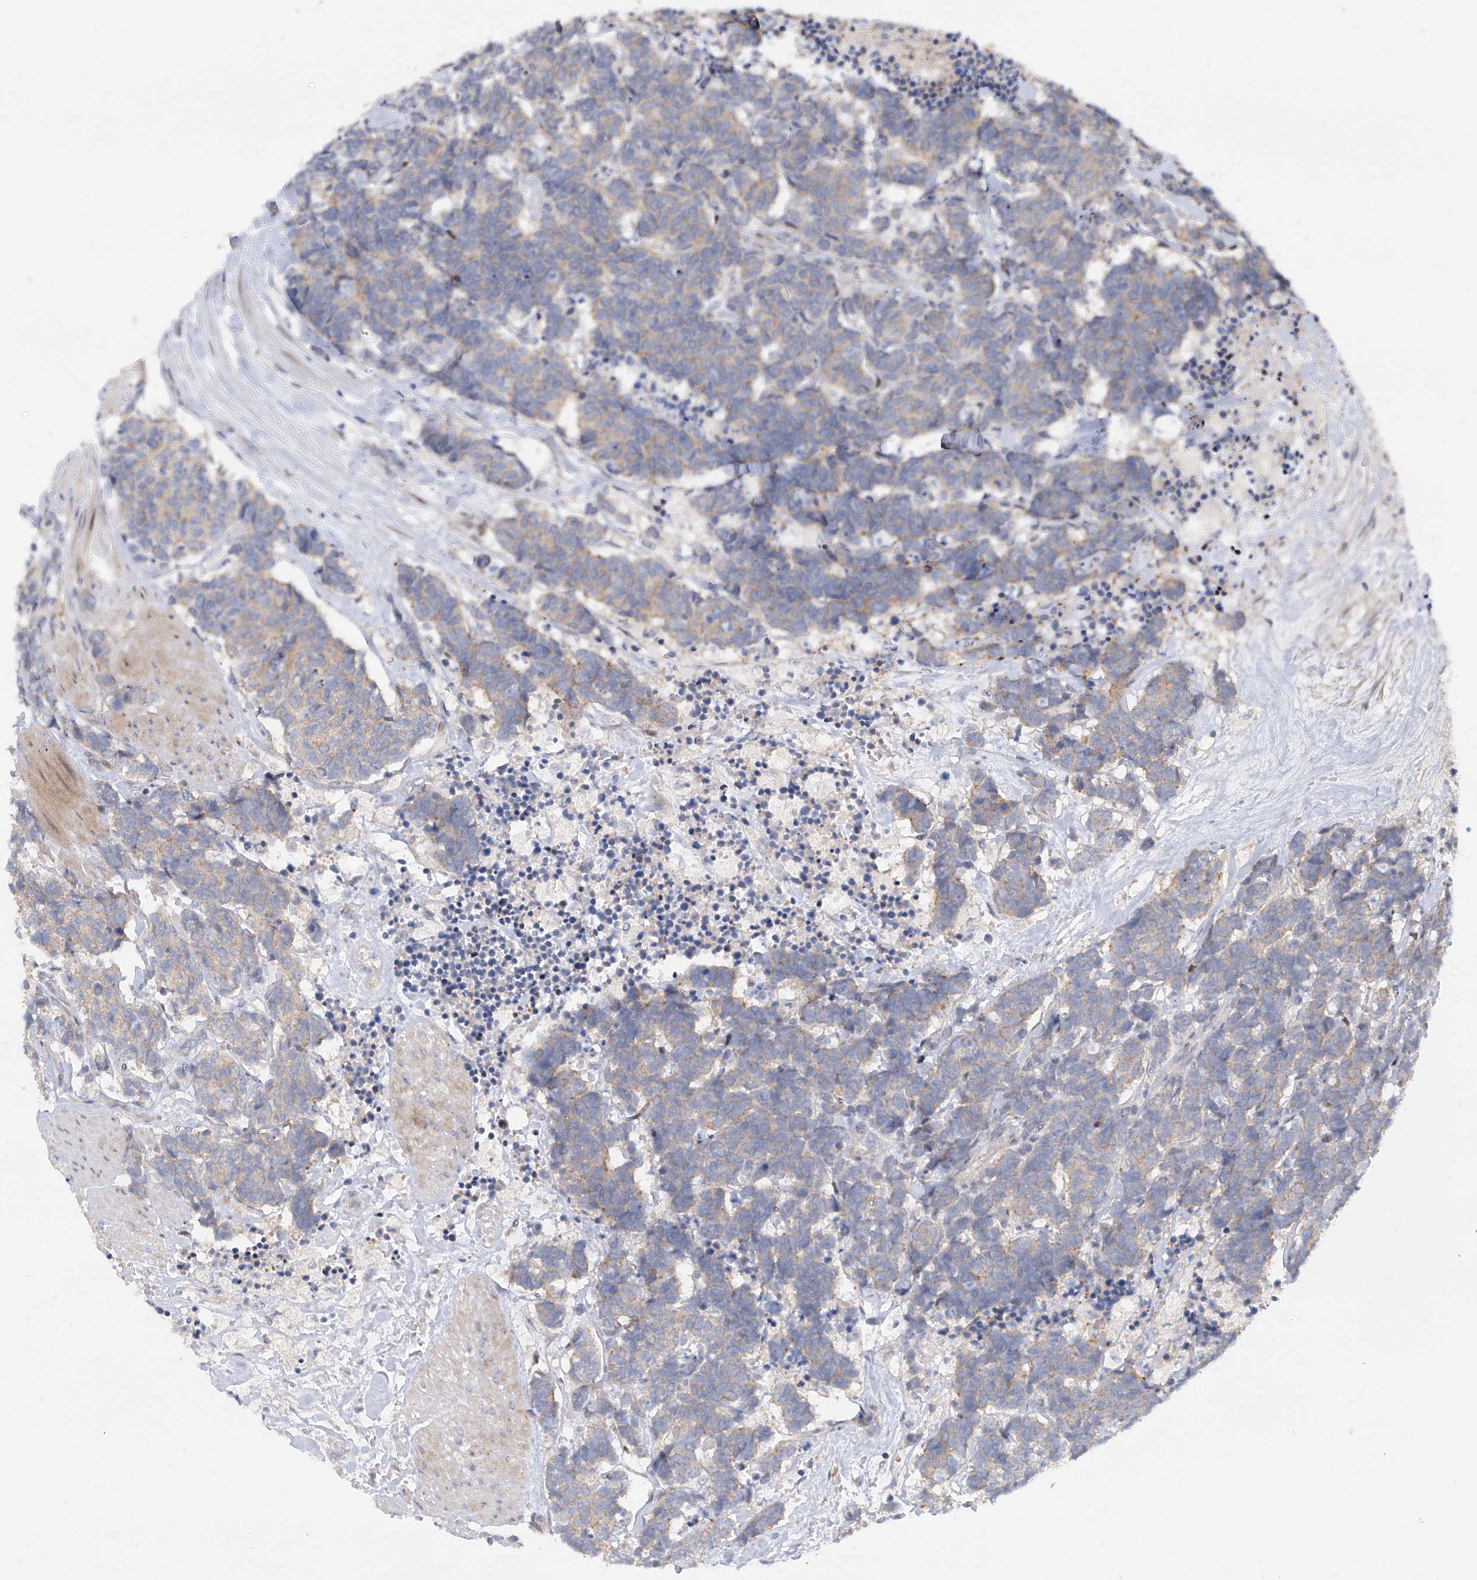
{"staining": {"intensity": "weak", "quantity": "25%-75%", "location": "cytoplasmic/membranous"}, "tissue": "carcinoid", "cell_type": "Tumor cells", "image_type": "cancer", "snomed": [{"axis": "morphology", "description": "Carcinoma, NOS"}, {"axis": "morphology", "description": "Carcinoid, malignant, NOS"}, {"axis": "topography", "description": "Urinary bladder"}], "caption": "Protein positivity by IHC reveals weak cytoplasmic/membranous staining in approximately 25%-75% of tumor cells in carcinoma.", "gene": "LRRC1", "patient": {"sex": "male", "age": 57}}